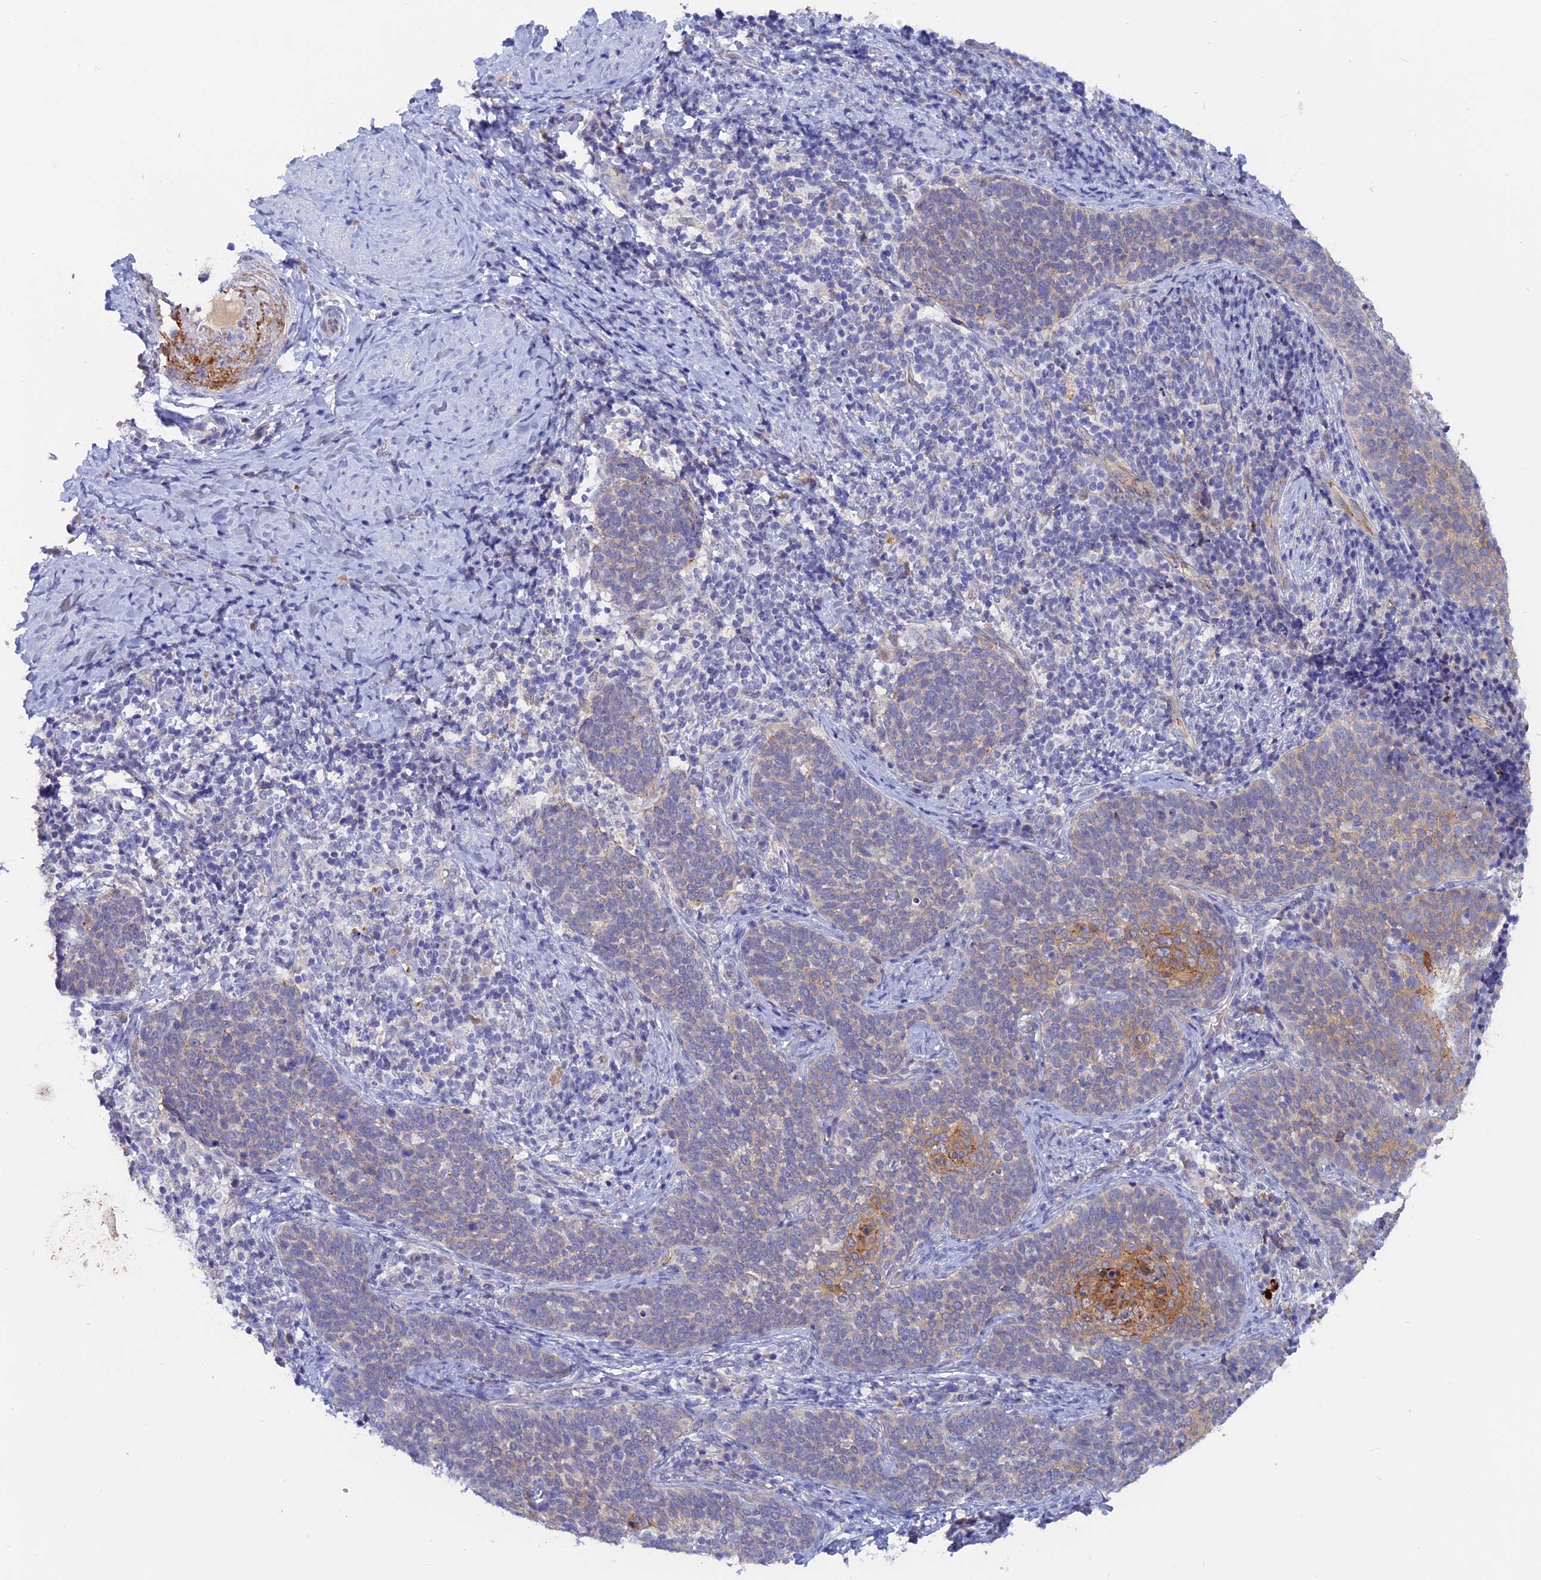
{"staining": {"intensity": "moderate", "quantity": "<25%", "location": "cytoplasmic/membranous"}, "tissue": "cervical cancer", "cell_type": "Tumor cells", "image_type": "cancer", "snomed": [{"axis": "morphology", "description": "Normal tissue, NOS"}, {"axis": "morphology", "description": "Squamous cell carcinoma, NOS"}, {"axis": "topography", "description": "Cervix"}], "caption": "DAB (3,3'-diaminobenzidine) immunohistochemical staining of cervical cancer exhibits moderate cytoplasmic/membranous protein staining in approximately <25% of tumor cells. (DAB IHC with brightfield microscopy, high magnification).", "gene": "GK5", "patient": {"sex": "female", "age": 39}}